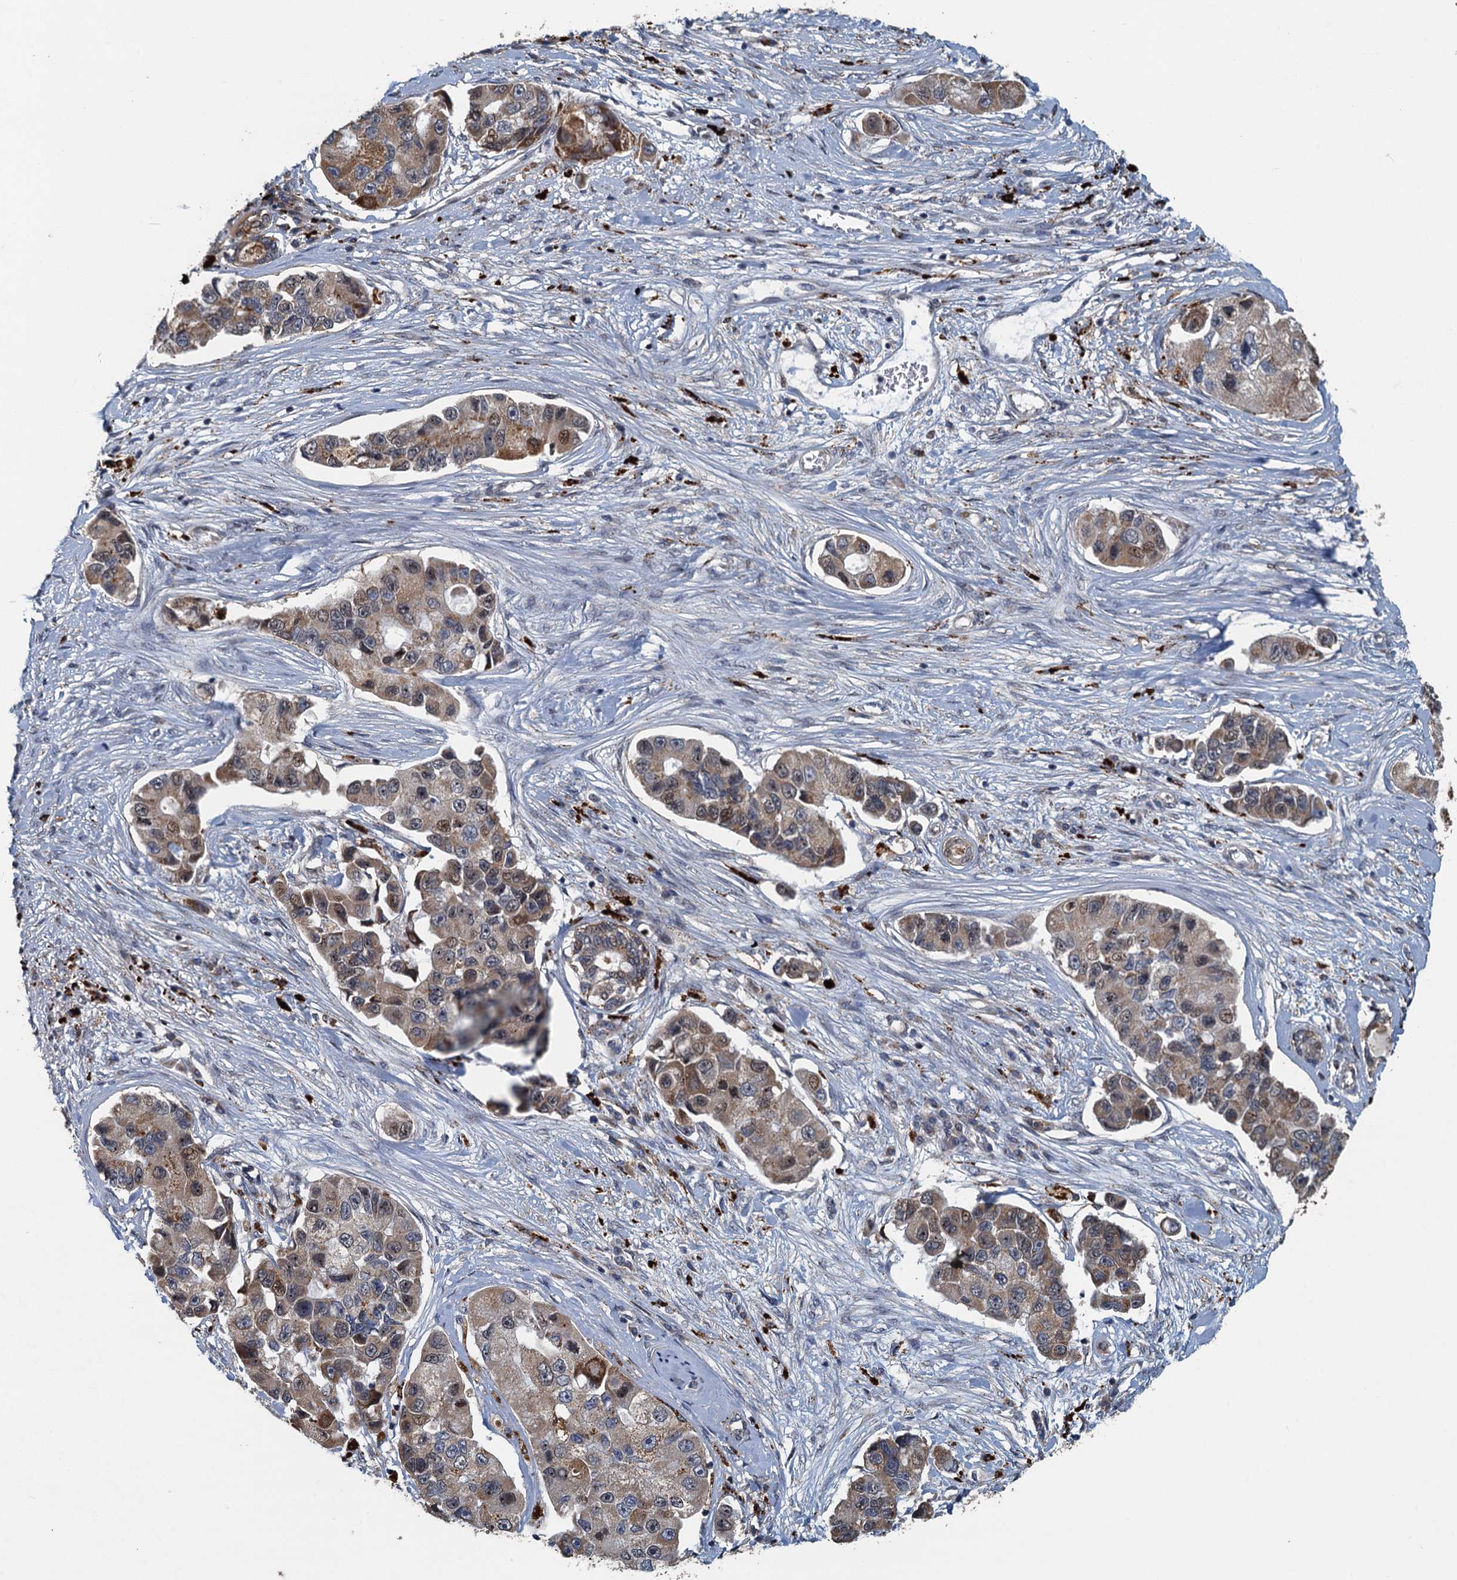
{"staining": {"intensity": "moderate", "quantity": "<25%", "location": "cytoplasmic/membranous,nuclear"}, "tissue": "lung cancer", "cell_type": "Tumor cells", "image_type": "cancer", "snomed": [{"axis": "morphology", "description": "Adenocarcinoma, NOS"}, {"axis": "topography", "description": "Lung"}], "caption": "The histopathology image displays a brown stain indicating the presence of a protein in the cytoplasmic/membranous and nuclear of tumor cells in lung cancer (adenocarcinoma). (IHC, brightfield microscopy, high magnification).", "gene": "AGRN", "patient": {"sex": "female", "age": 54}}